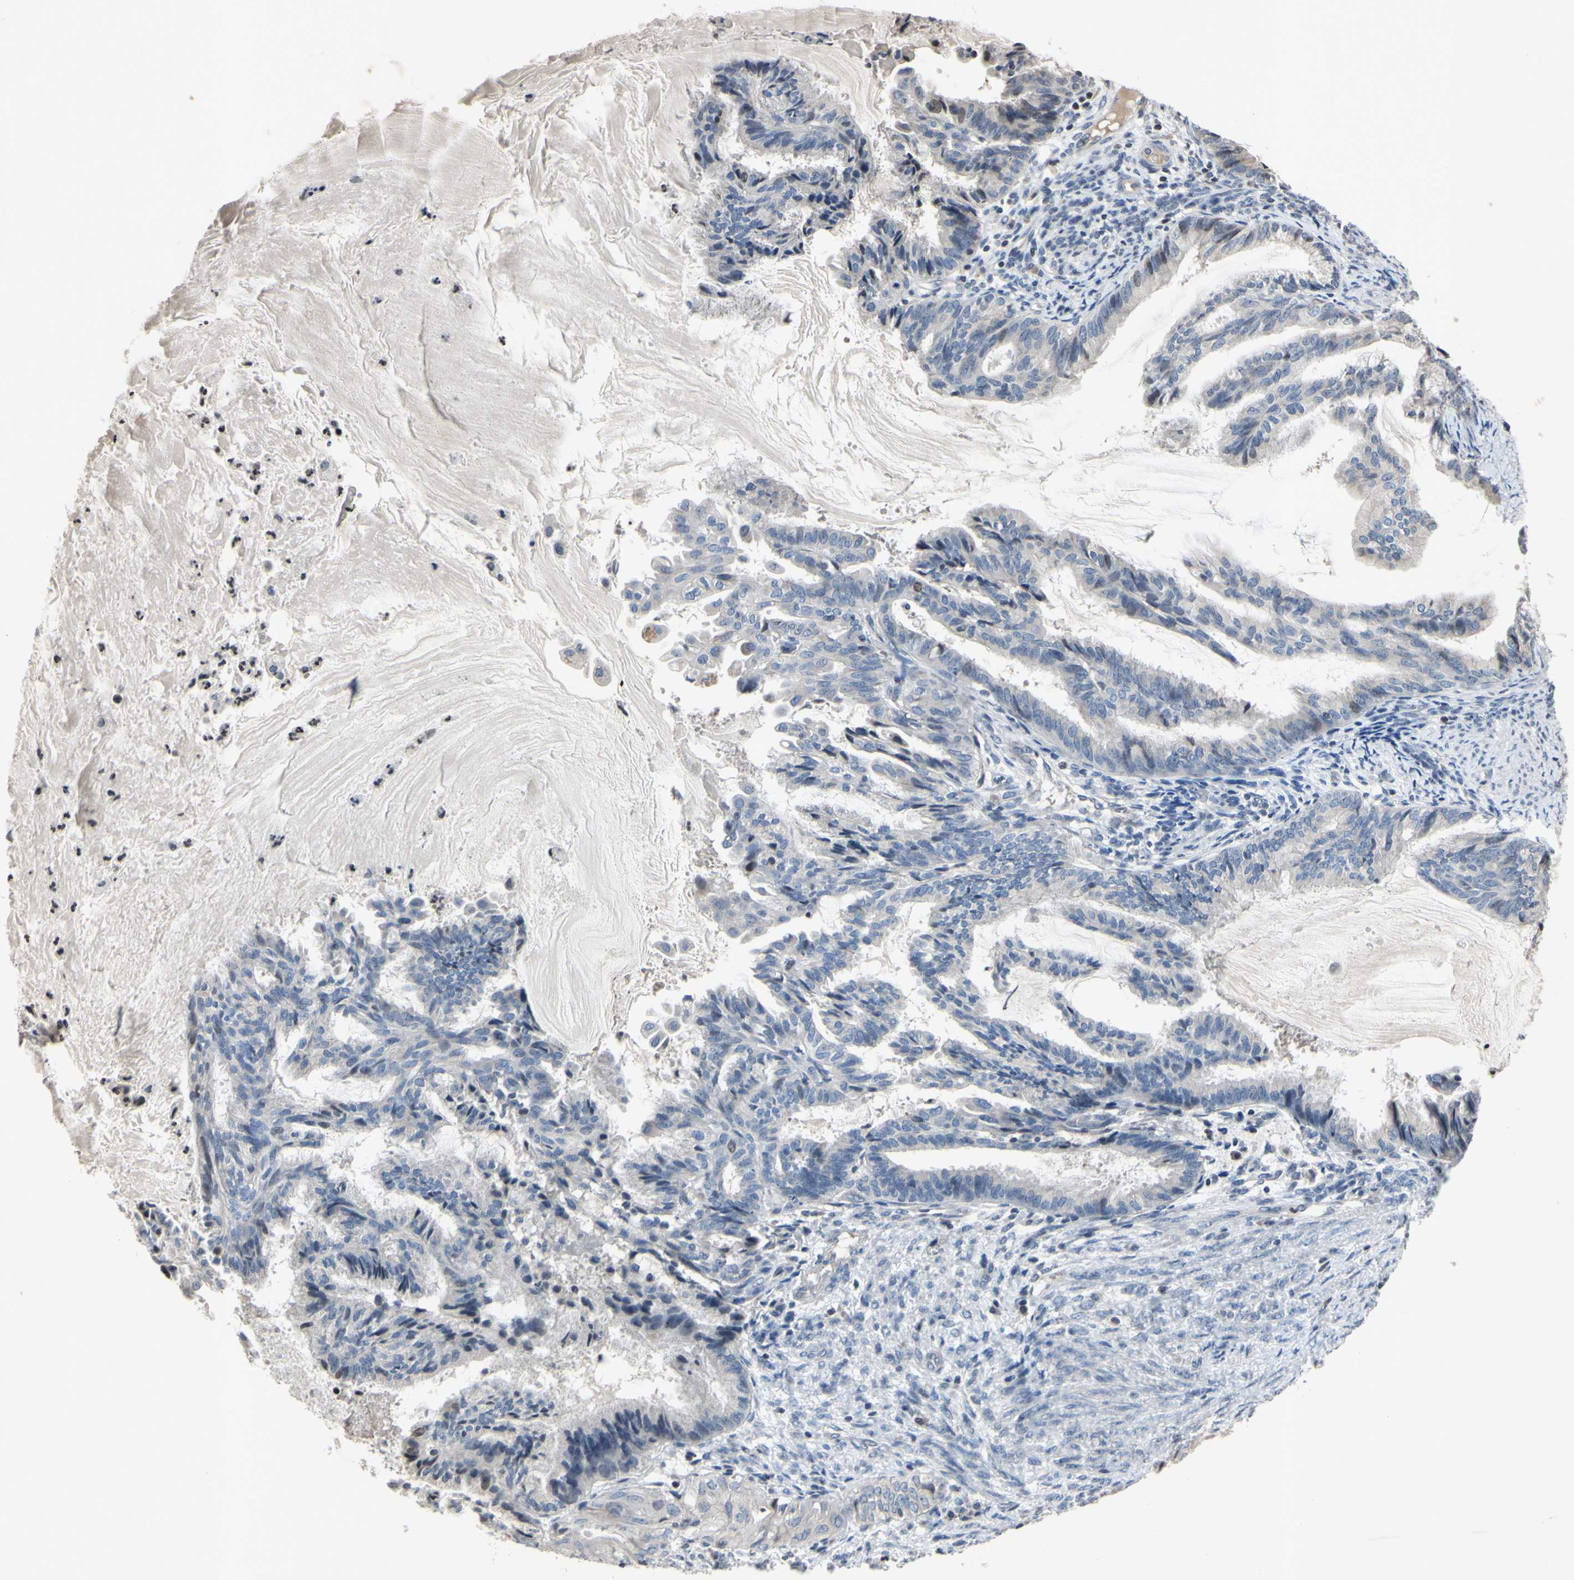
{"staining": {"intensity": "negative", "quantity": "none", "location": "none"}, "tissue": "endometrial cancer", "cell_type": "Tumor cells", "image_type": "cancer", "snomed": [{"axis": "morphology", "description": "Adenocarcinoma, NOS"}, {"axis": "topography", "description": "Endometrium"}], "caption": "Histopathology image shows no significant protein positivity in tumor cells of endometrial adenocarcinoma.", "gene": "ARG1", "patient": {"sex": "female", "age": 86}}